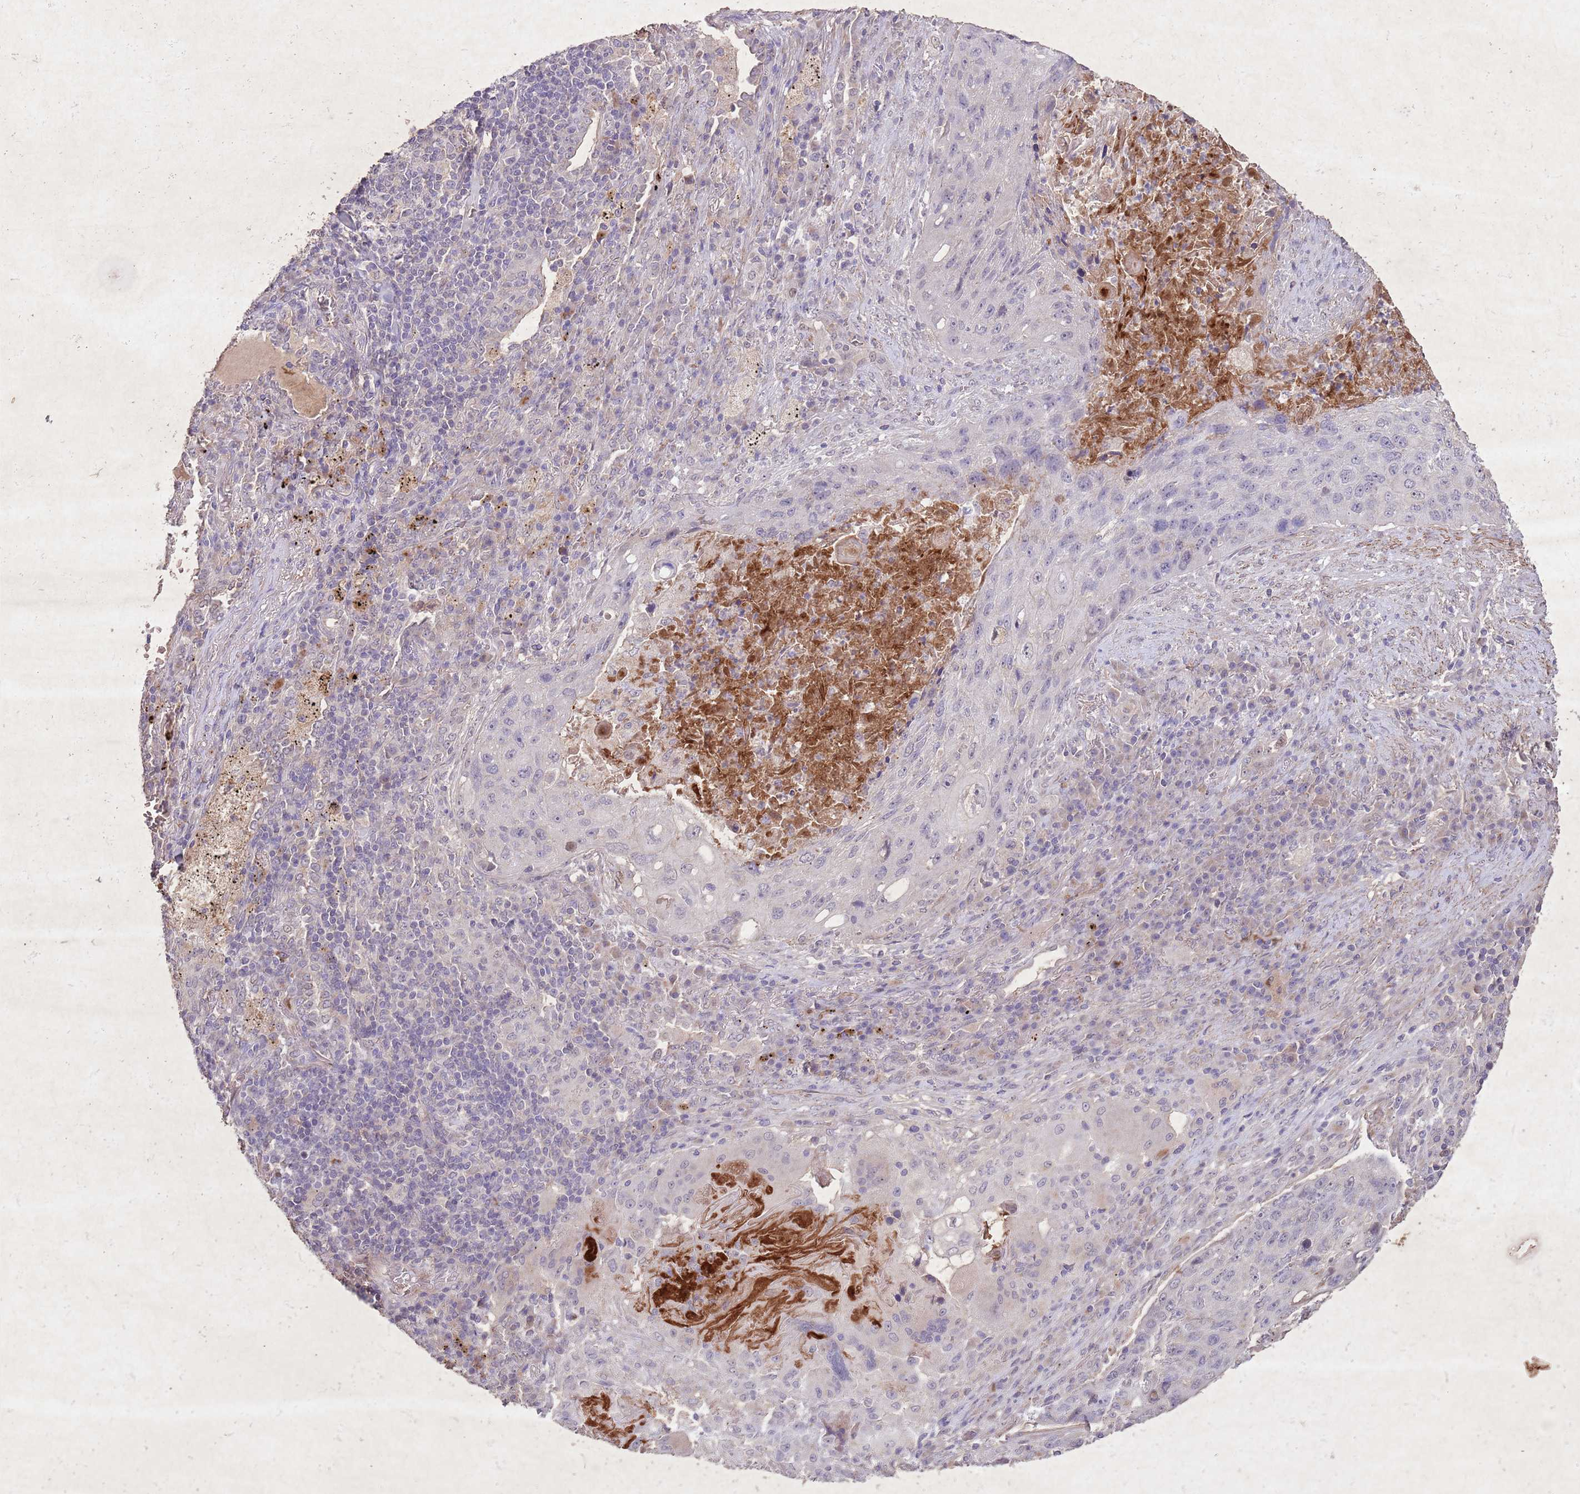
{"staining": {"intensity": "negative", "quantity": "none", "location": "none"}, "tissue": "lung cancer", "cell_type": "Tumor cells", "image_type": "cancer", "snomed": [{"axis": "morphology", "description": "Squamous cell carcinoma, NOS"}, {"axis": "topography", "description": "Lung"}], "caption": "Immunohistochemistry histopathology image of neoplastic tissue: squamous cell carcinoma (lung) stained with DAB shows no significant protein positivity in tumor cells. (Stains: DAB (3,3'-diaminobenzidine) IHC with hematoxylin counter stain, Microscopy: brightfield microscopy at high magnification).", "gene": "CCNI", "patient": {"sex": "female", "age": 63}}